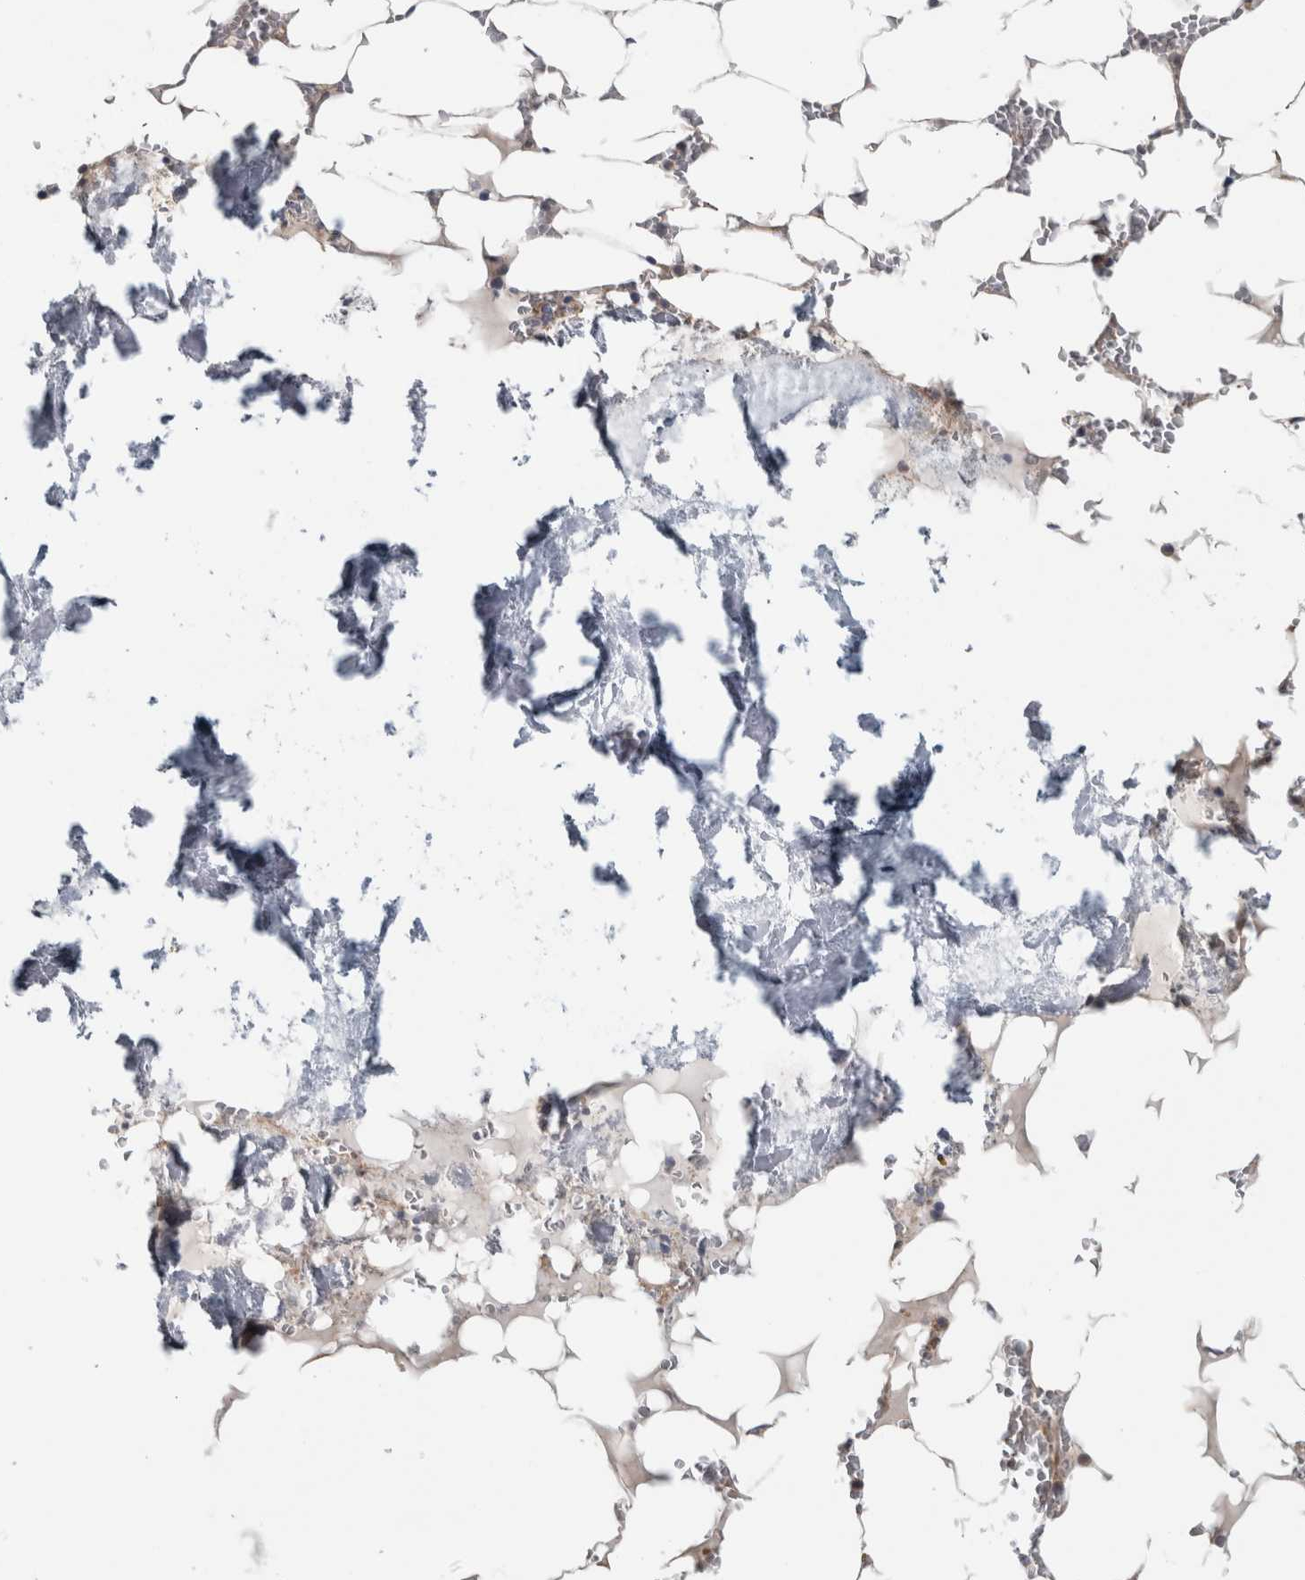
{"staining": {"intensity": "weak", "quantity": "25%-75%", "location": "cytoplasmic/membranous"}, "tissue": "bone marrow", "cell_type": "Hematopoietic cells", "image_type": "normal", "snomed": [{"axis": "morphology", "description": "Normal tissue, NOS"}, {"axis": "topography", "description": "Bone marrow"}], "caption": "Protein expression by immunohistochemistry demonstrates weak cytoplasmic/membranous staining in about 25%-75% of hematopoietic cells in benign bone marrow.", "gene": "ZNF804B", "patient": {"sex": "male", "age": 70}}